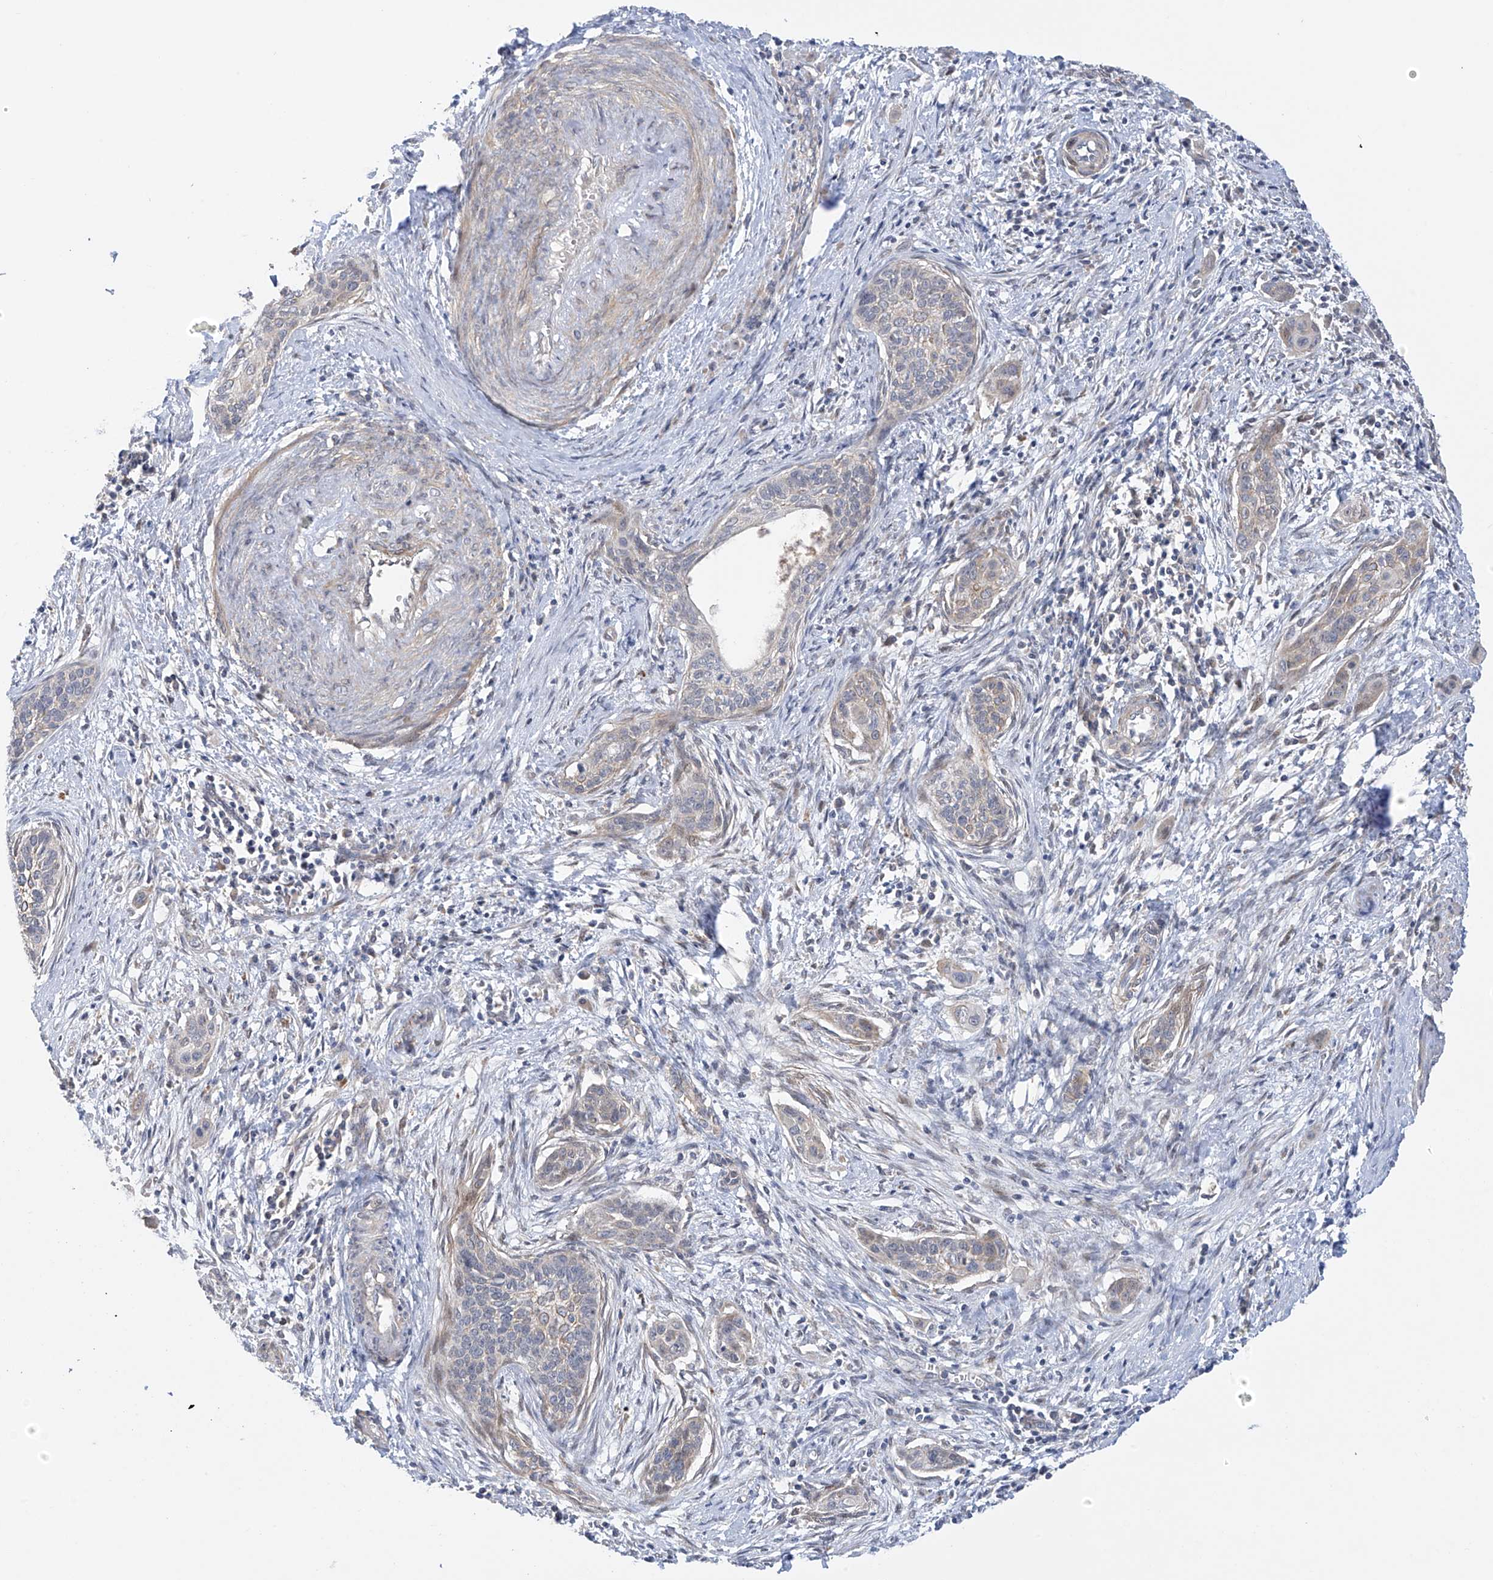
{"staining": {"intensity": "negative", "quantity": "none", "location": "none"}, "tissue": "cervical cancer", "cell_type": "Tumor cells", "image_type": "cancer", "snomed": [{"axis": "morphology", "description": "Squamous cell carcinoma, NOS"}, {"axis": "topography", "description": "Cervix"}], "caption": "DAB (3,3'-diaminobenzidine) immunohistochemical staining of squamous cell carcinoma (cervical) shows no significant expression in tumor cells.", "gene": "ZNF641", "patient": {"sex": "female", "age": 33}}